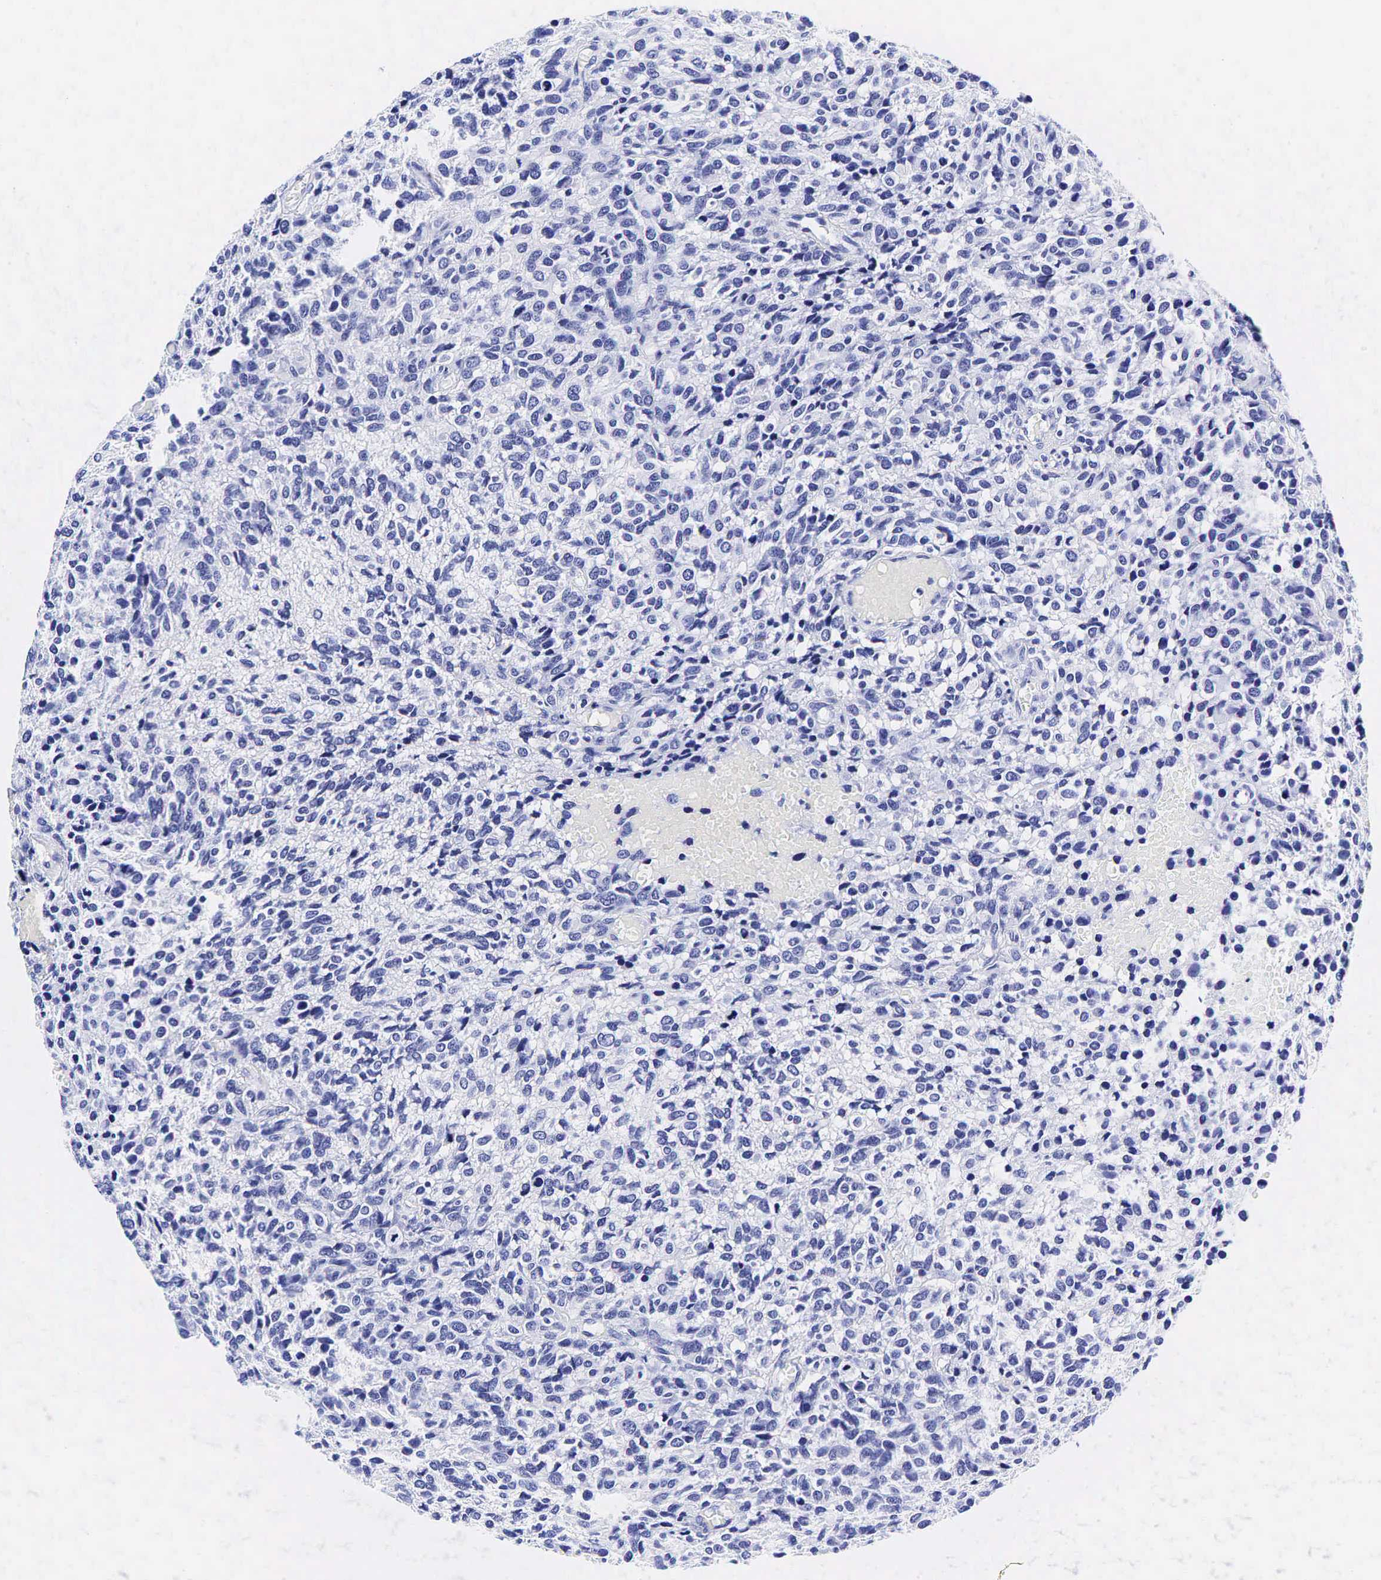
{"staining": {"intensity": "negative", "quantity": "none", "location": "none"}, "tissue": "glioma", "cell_type": "Tumor cells", "image_type": "cancer", "snomed": [{"axis": "morphology", "description": "Glioma, malignant, High grade"}, {"axis": "topography", "description": "Brain"}], "caption": "Micrograph shows no significant protein expression in tumor cells of malignant glioma (high-grade). The staining is performed using DAB (3,3'-diaminobenzidine) brown chromogen with nuclei counter-stained in using hematoxylin.", "gene": "GAST", "patient": {"sex": "male", "age": 77}}